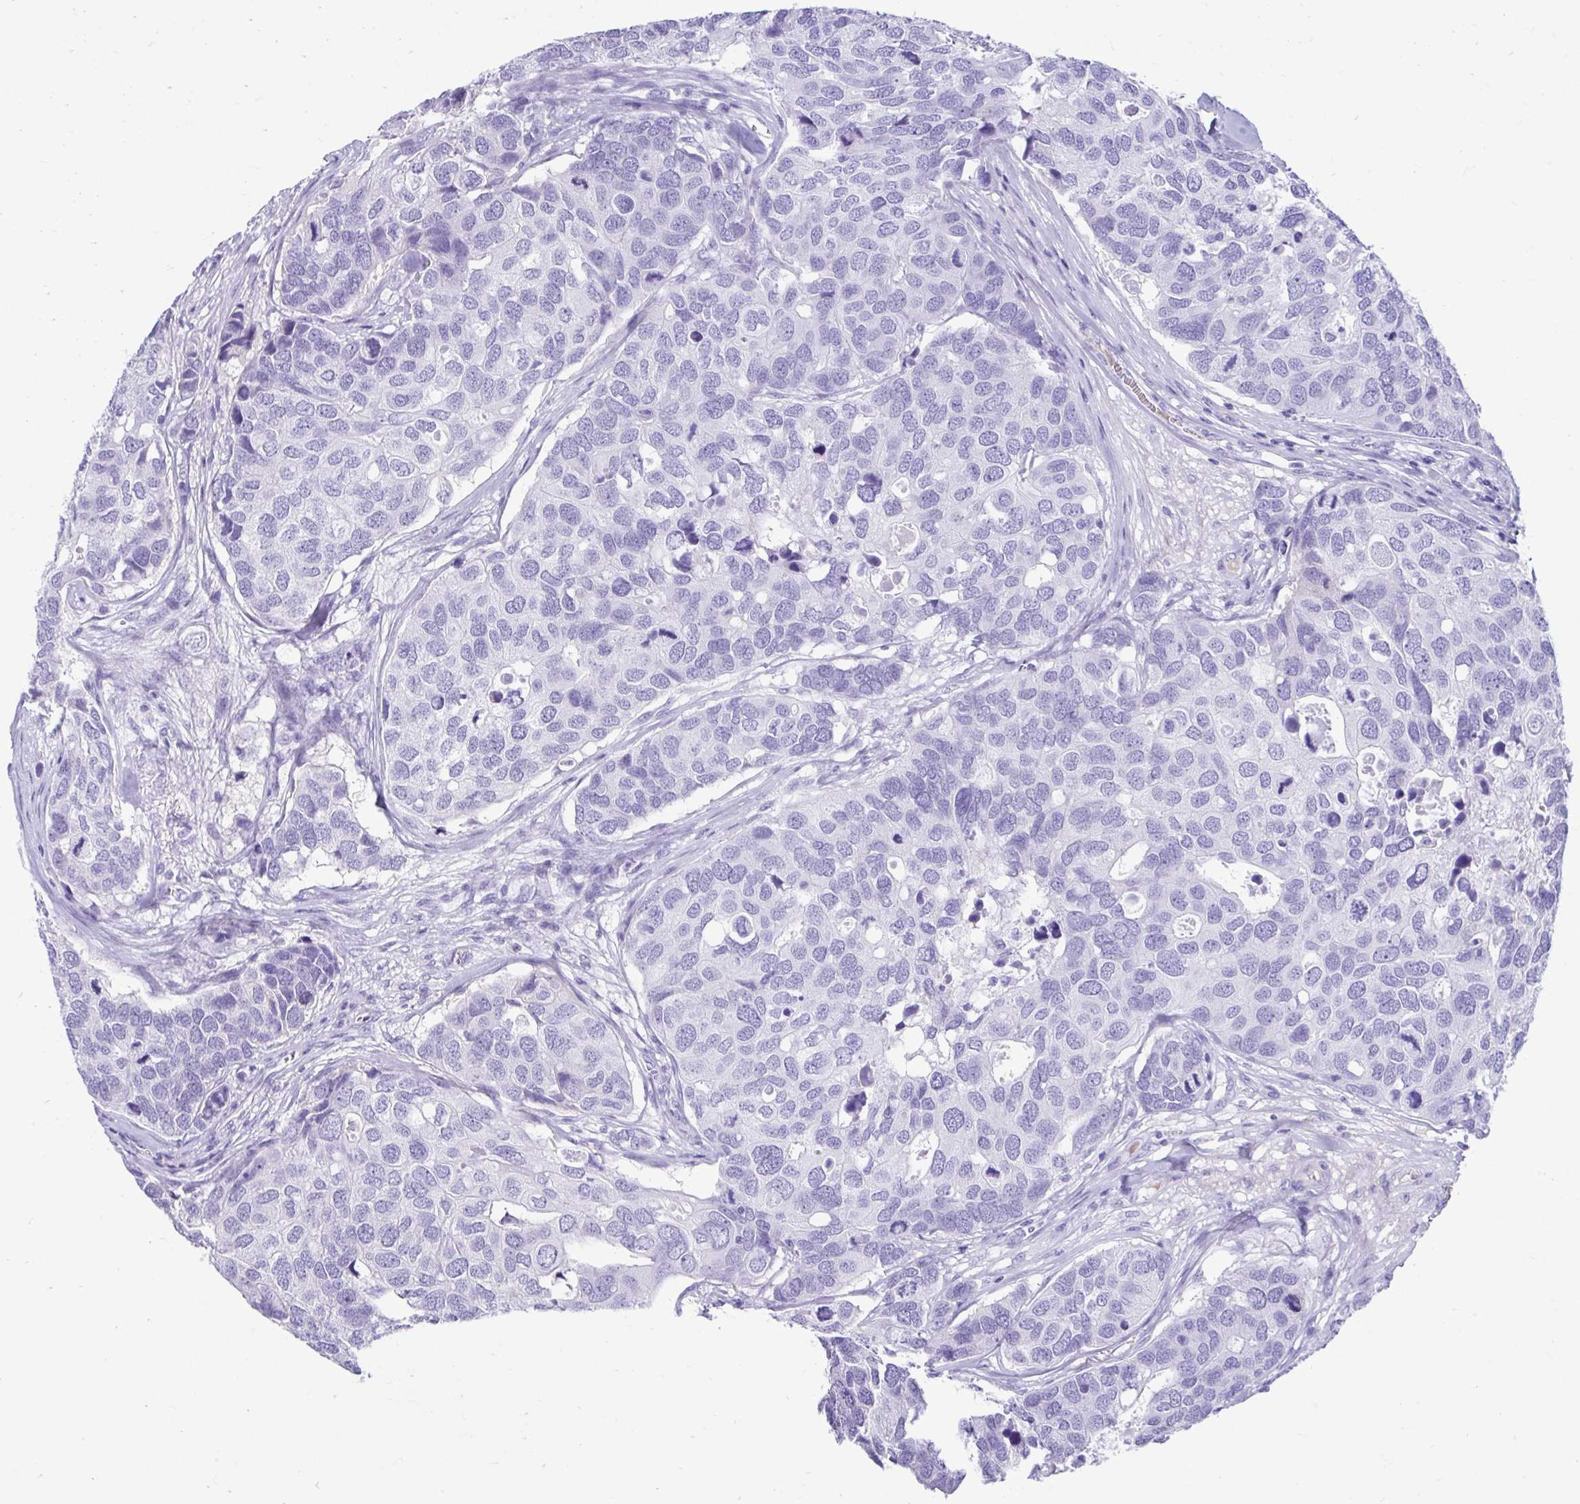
{"staining": {"intensity": "negative", "quantity": "none", "location": "none"}, "tissue": "breast cancer", "cell_type": "Tumor cells", "image_type": "cancer", "snomed": [{"axis": "morphology", "description": "Duct carcinoma"}, {"axis": "topography", "description": "Breast"}], "caption": "IHC micrograph of neoplastic tissue: human breast cancer stained with DAB (3,3'-diaminobenzidine) shows no significant protein positivity in tumor cells.", "gene": "SMIM9", "patient": {"sex": "female", "age": 83}}